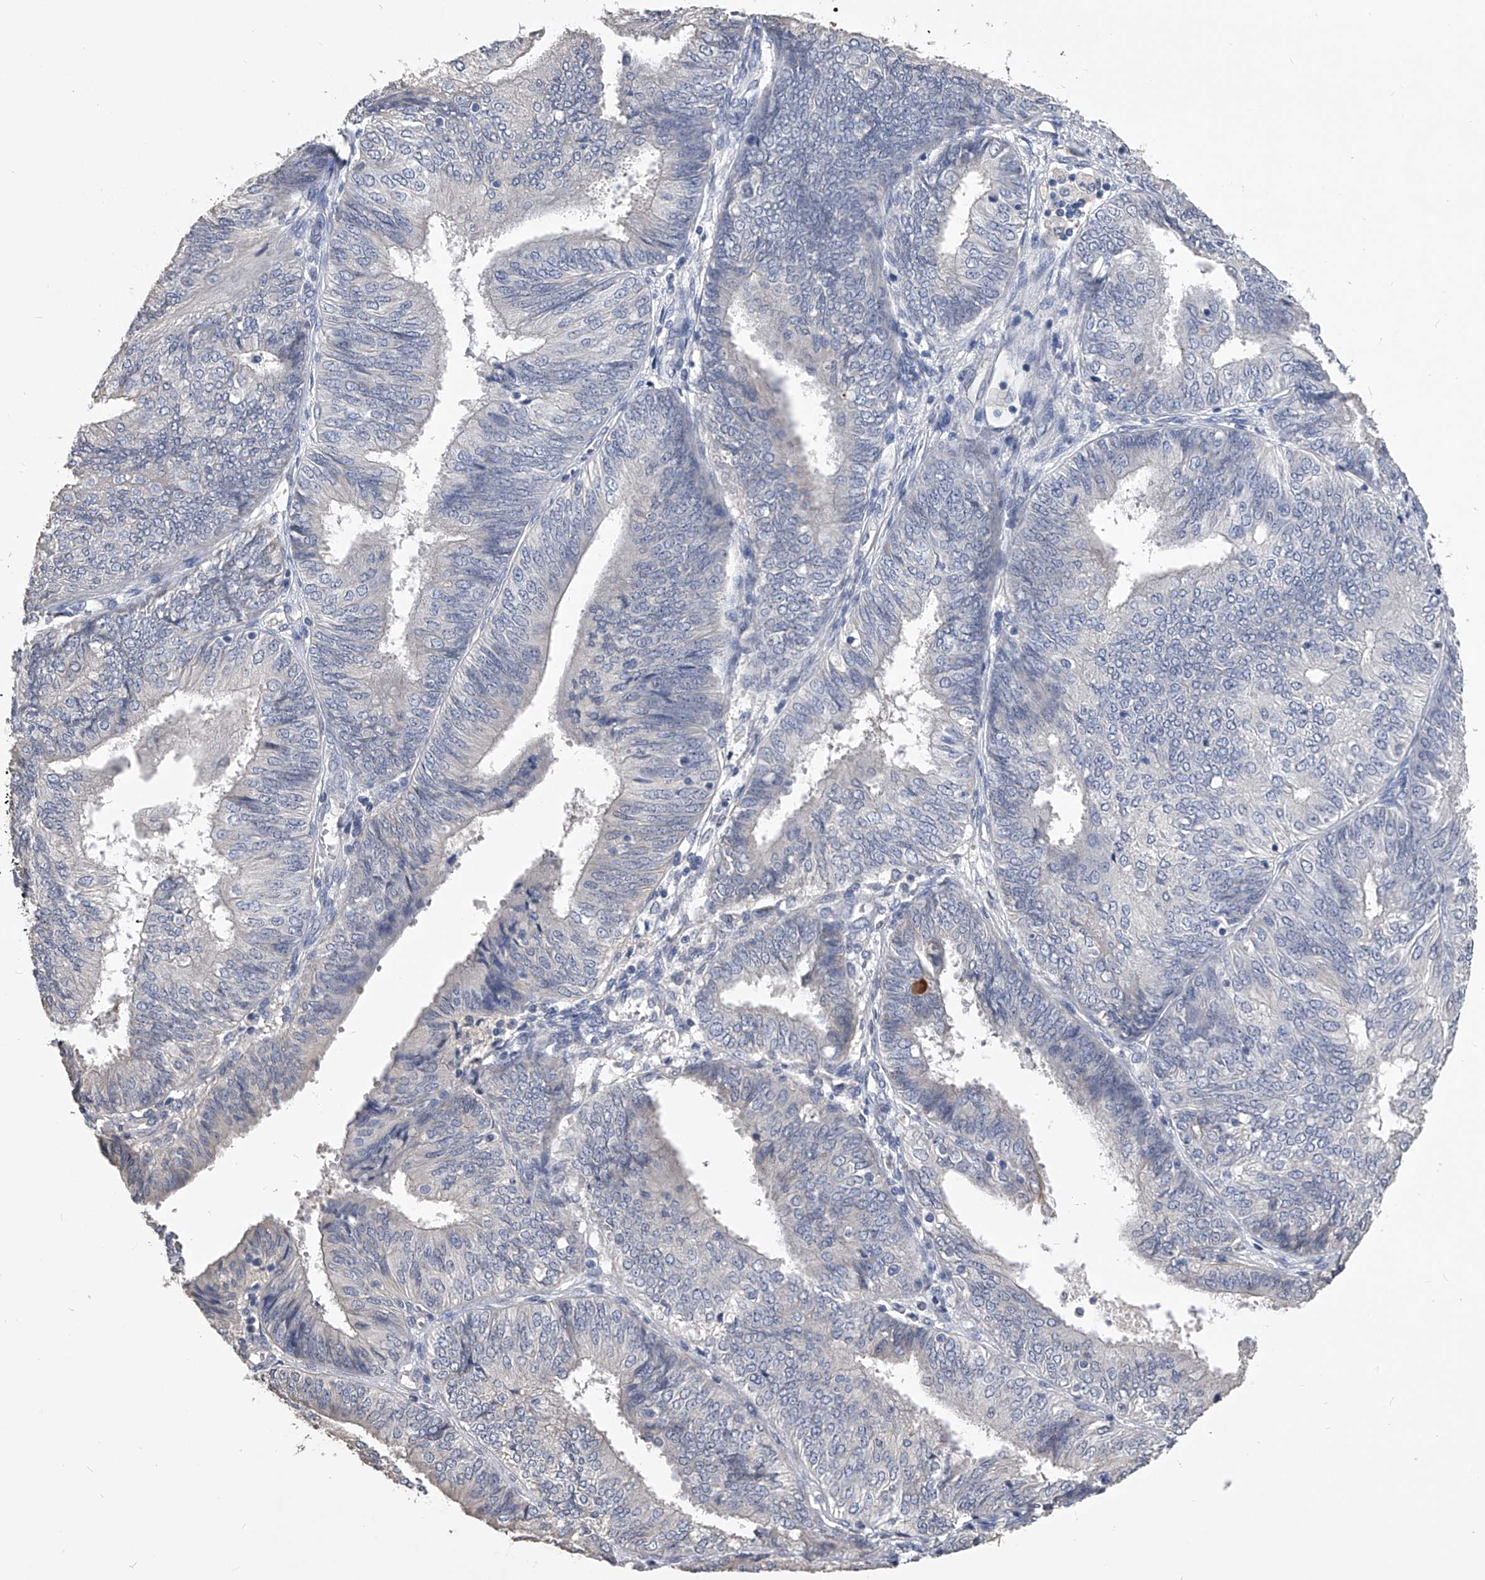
{"staining": {"intensity": "negative", "quantity": "none", "location": "none"}, "tissue": "endometrial cancer", "cell_type": "Tumor cells", "image_type": "cancer", "snomed": [{"axis": "morphology", "description": "Adenocarcinoma, NOS"}, {"axis": "topography", "description": "Endometrium"}], "caption": "The photomicrograph reveals no significant expression in tumor cells of endometrial cancer (adenocarcinoma).", "gene": "MDN1", "patient": {"sex": "female", "age": 58}}